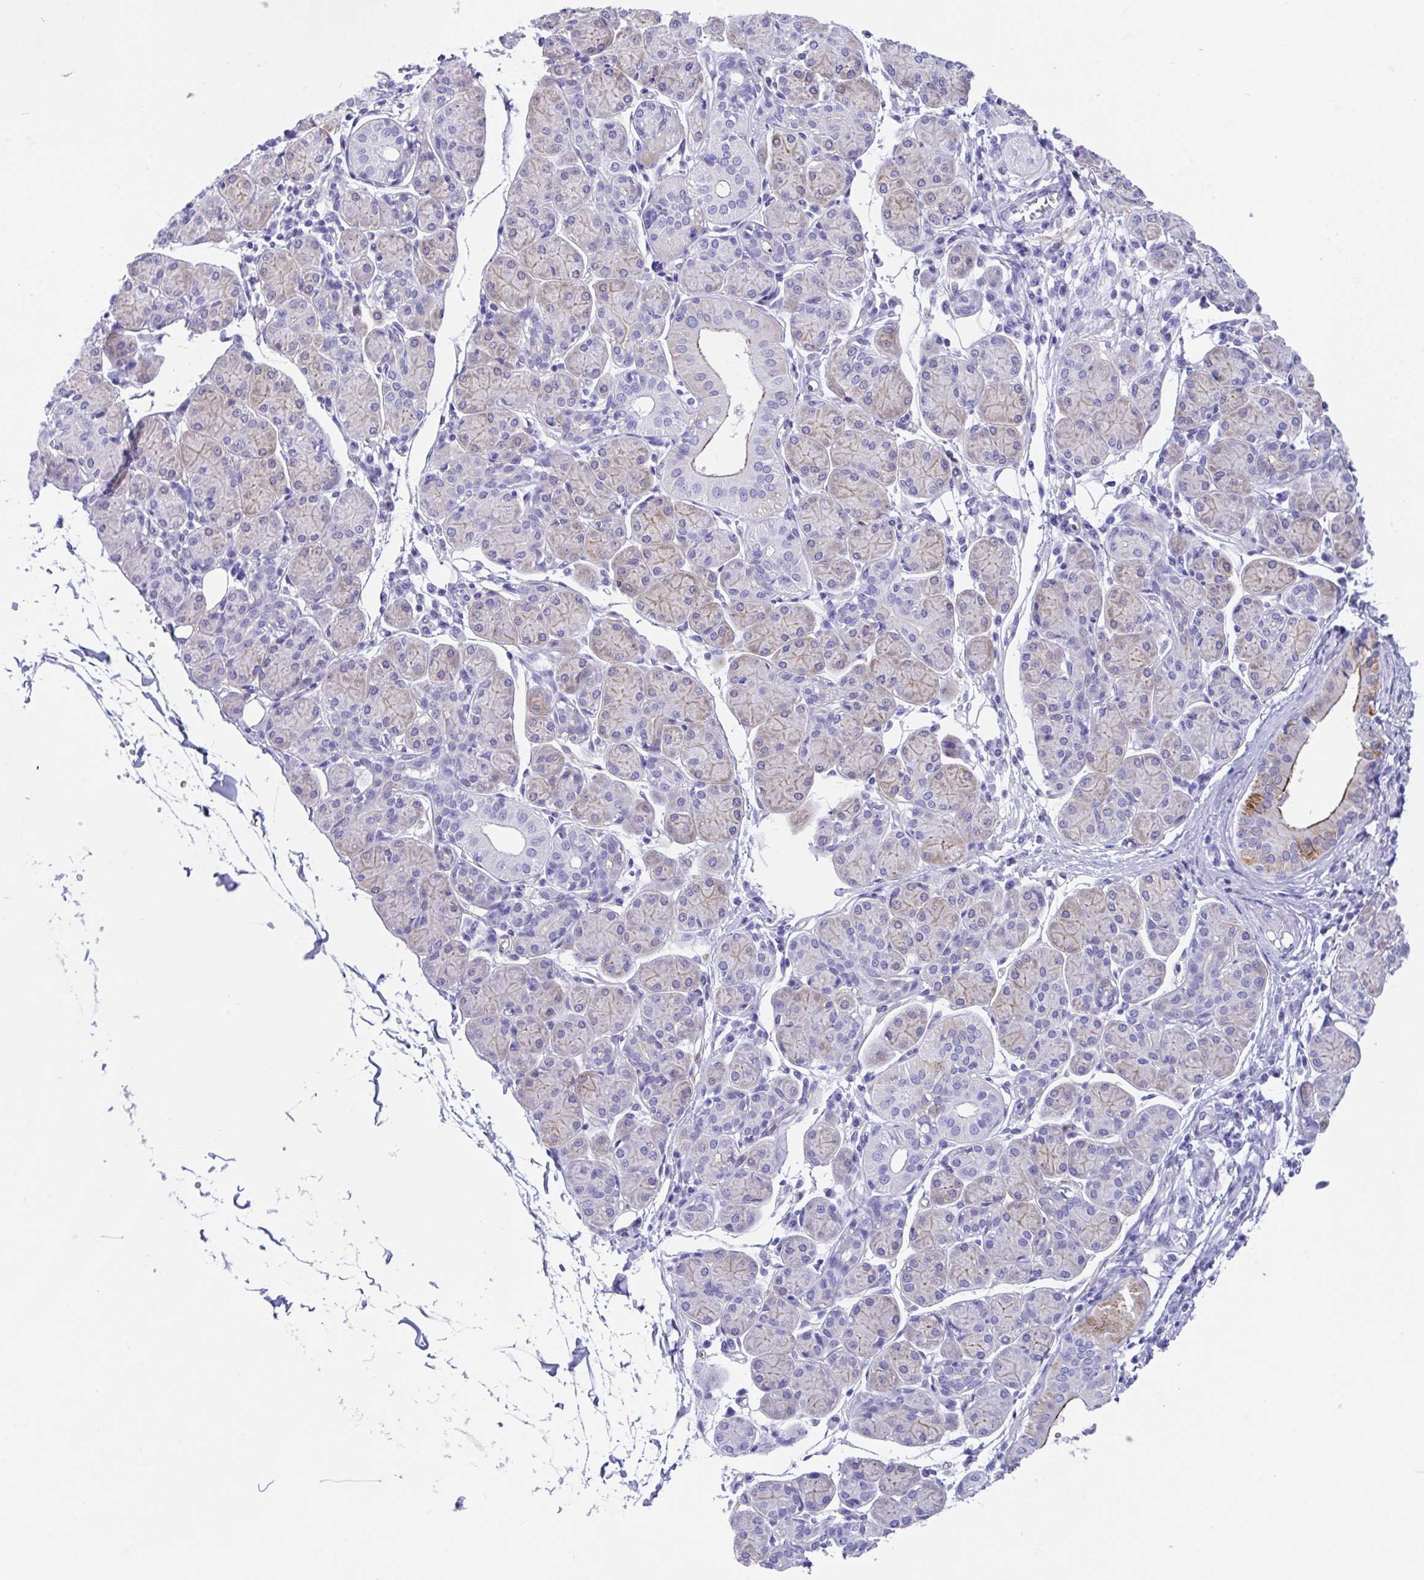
{"staining": {"intensity": "moderate", "quantity": "25%-75%", "location": "cytoplasmic/membranous"}, "tissue": "salivary gland", "cell_type": "Glandular cells", "image_type": "normal", "snomed": [{"axis": "morphology", "description": "Normal tissue, NOS"}, {"axis": "morphology", "description": "Inflammation, NOS"}, {"axis": "topography", "description": "Lymph node"}, {"axis": "topography", "description": "Salivary gland"}], "caption": "Unremarkable salivary gland displays moderate cytoplasmic/membranous staining in approximately 25%-75% of glandular cells, visualized by immunohistochemistry.", "gene": "FAM107A", "patient": {"sex": "male", "age": 3}}